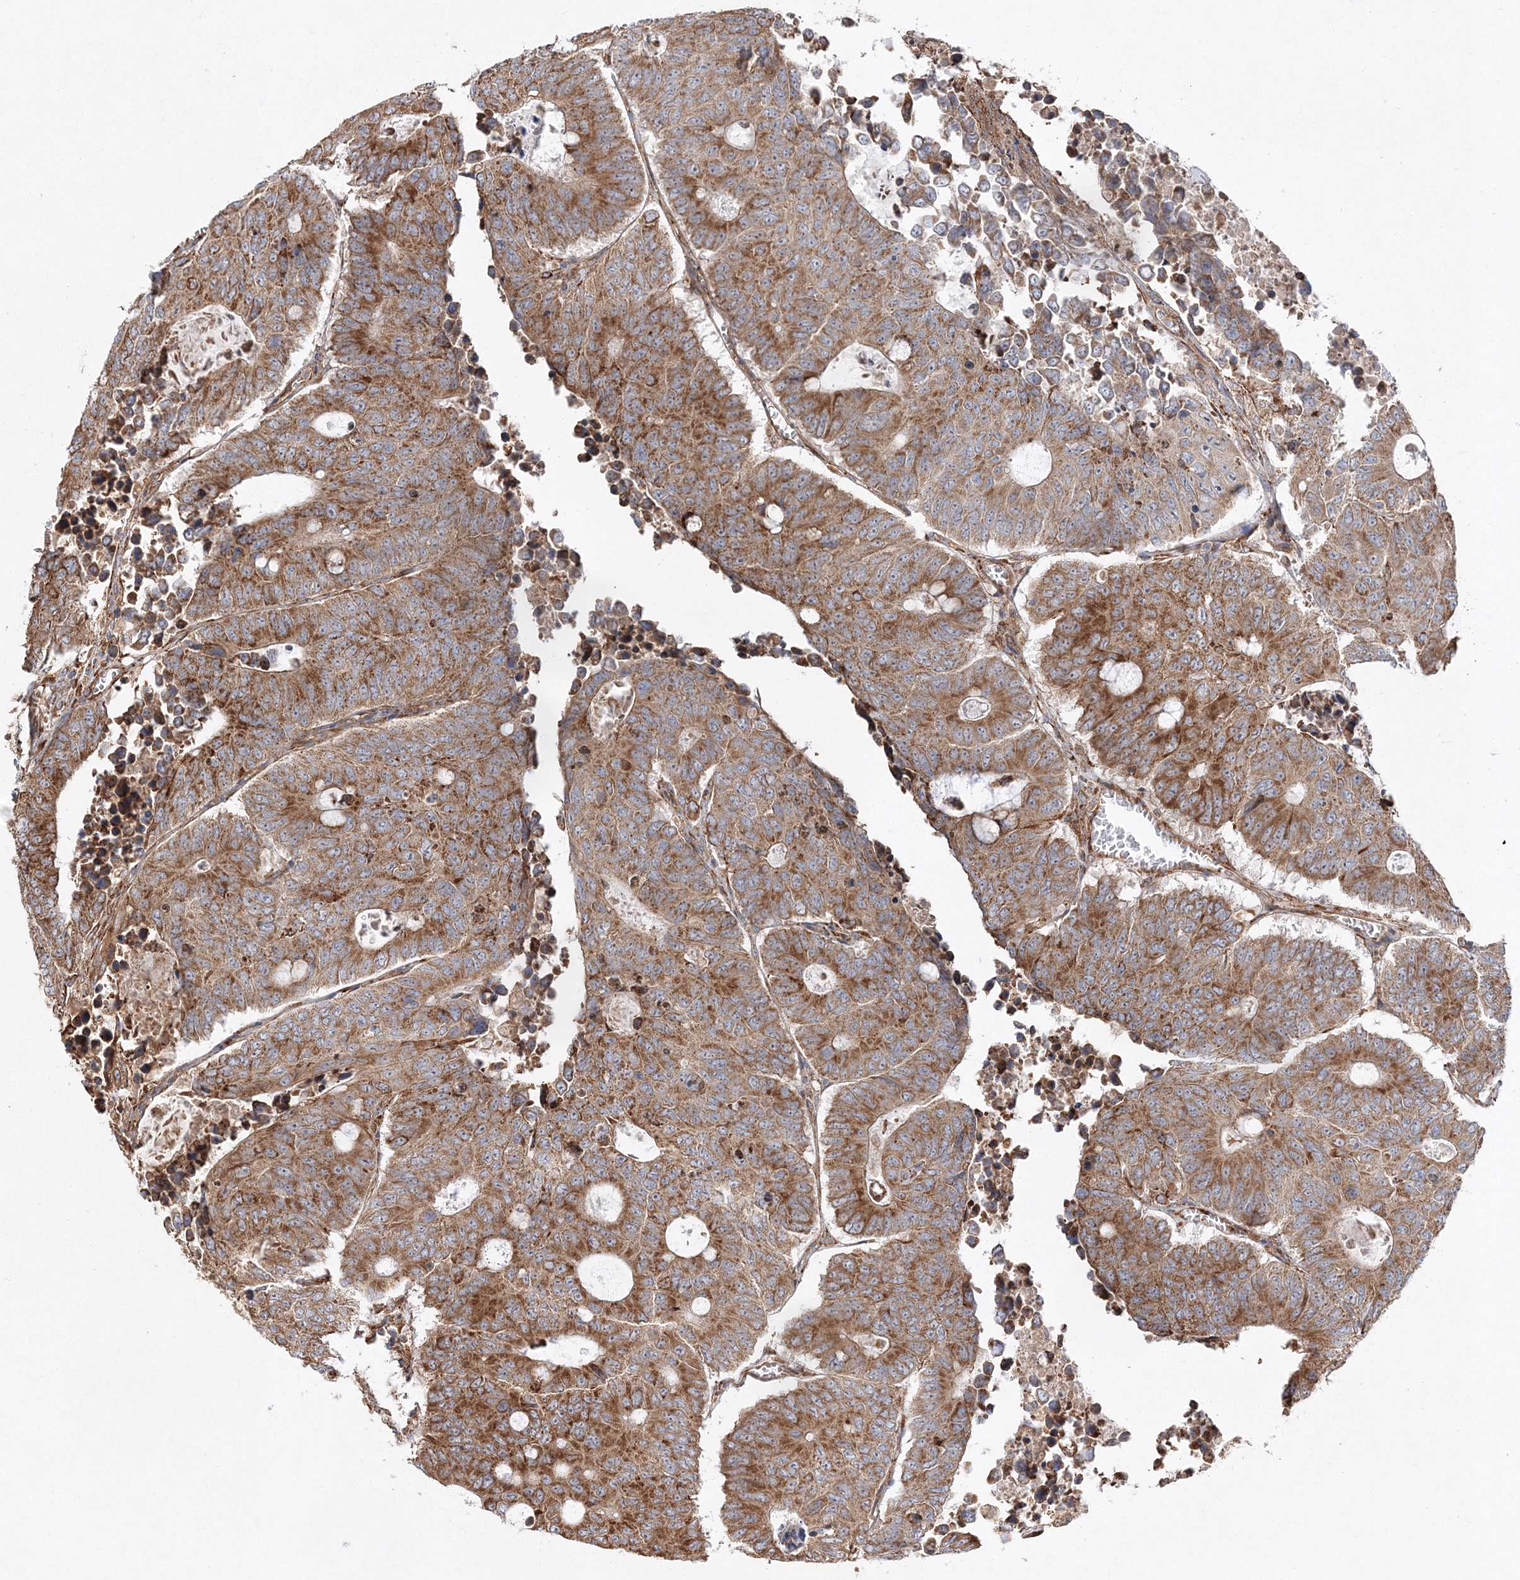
{"staining": {"intensity": "moderate", "quantity": ">75%", "location": "cytoplasmic/membranous"}, "tissue": "colorectal cancer", "cell_type": "Tumor cells", "image_type": "cancer", "snomed": [{"axis": "morphology", "description": "Adenocarcinoma, NOS"}, {"axis": "topography", "description": "Colon"}], "caption": "High-magnification brightfield microscopy of colorectal cancer (adenocarcinoma) stained with DAB (brown) and counterstained with hematoxylin (blue). tumor cells exhibit moderate cytoplasmic/membranous staining is present in approximately>75% of cells.", "gene": "ZFYVE16", "patient": {"sex": "male", "age": 87}}